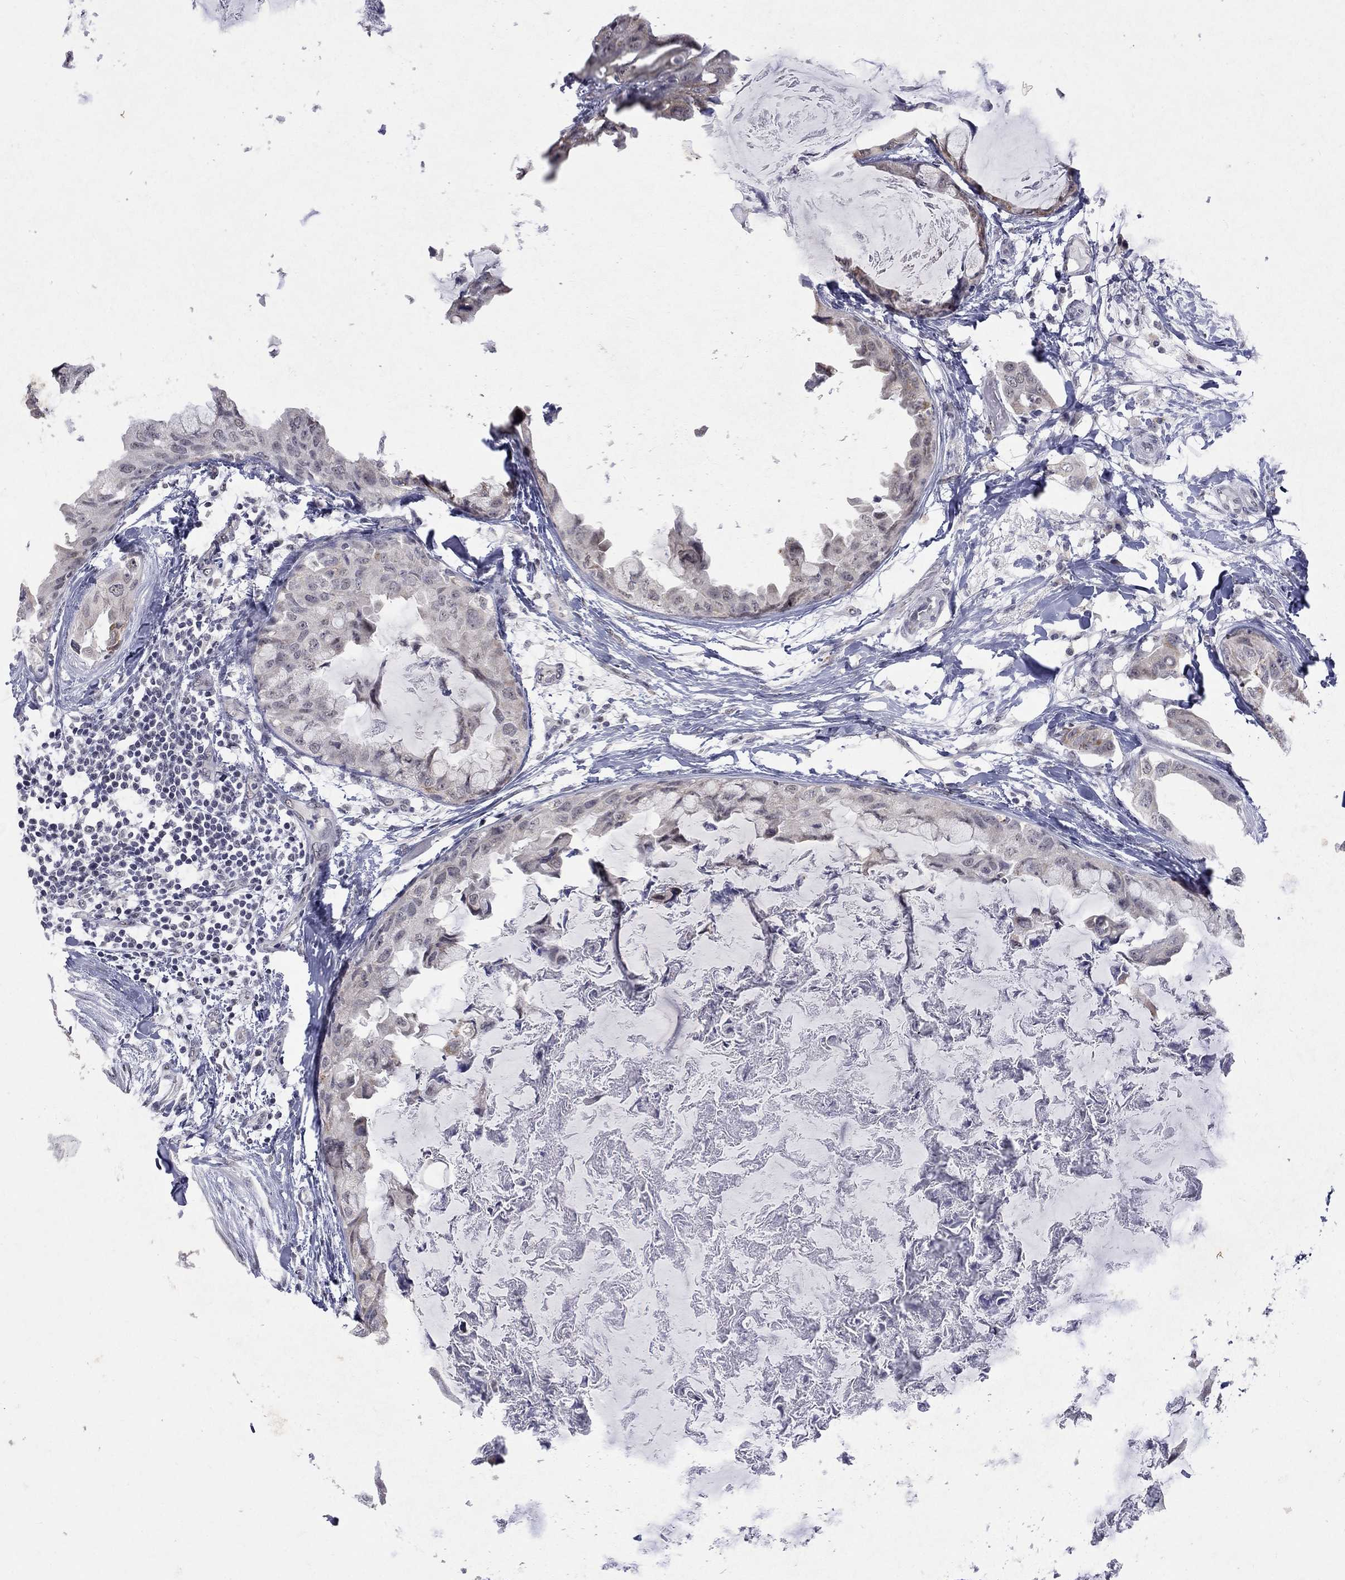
{"staining": {"intensity": "weak", "quantity": "<25%", "location": "cytoplasmic/membranous"}, "tissue": "breast cancer", "cell_type": "Tumor cells", "image_type": "cancer", "snomed": [{"axis": "morphology", "description": "Normal tissue, NOS"}, {"axis": "morphology", "description": "Duct carcinoma"}, {"axis": "topography", "description": "Breast"}], "caption": "IHC image of neoplastic tissue: breast intraductal carcinoma stained with DAB (3,3'-diaminobenzidine) exhibits no significant protein staining in tumor cells.", "gene": "TMEM143", "patient": {"sex": "female", "age": 40}}